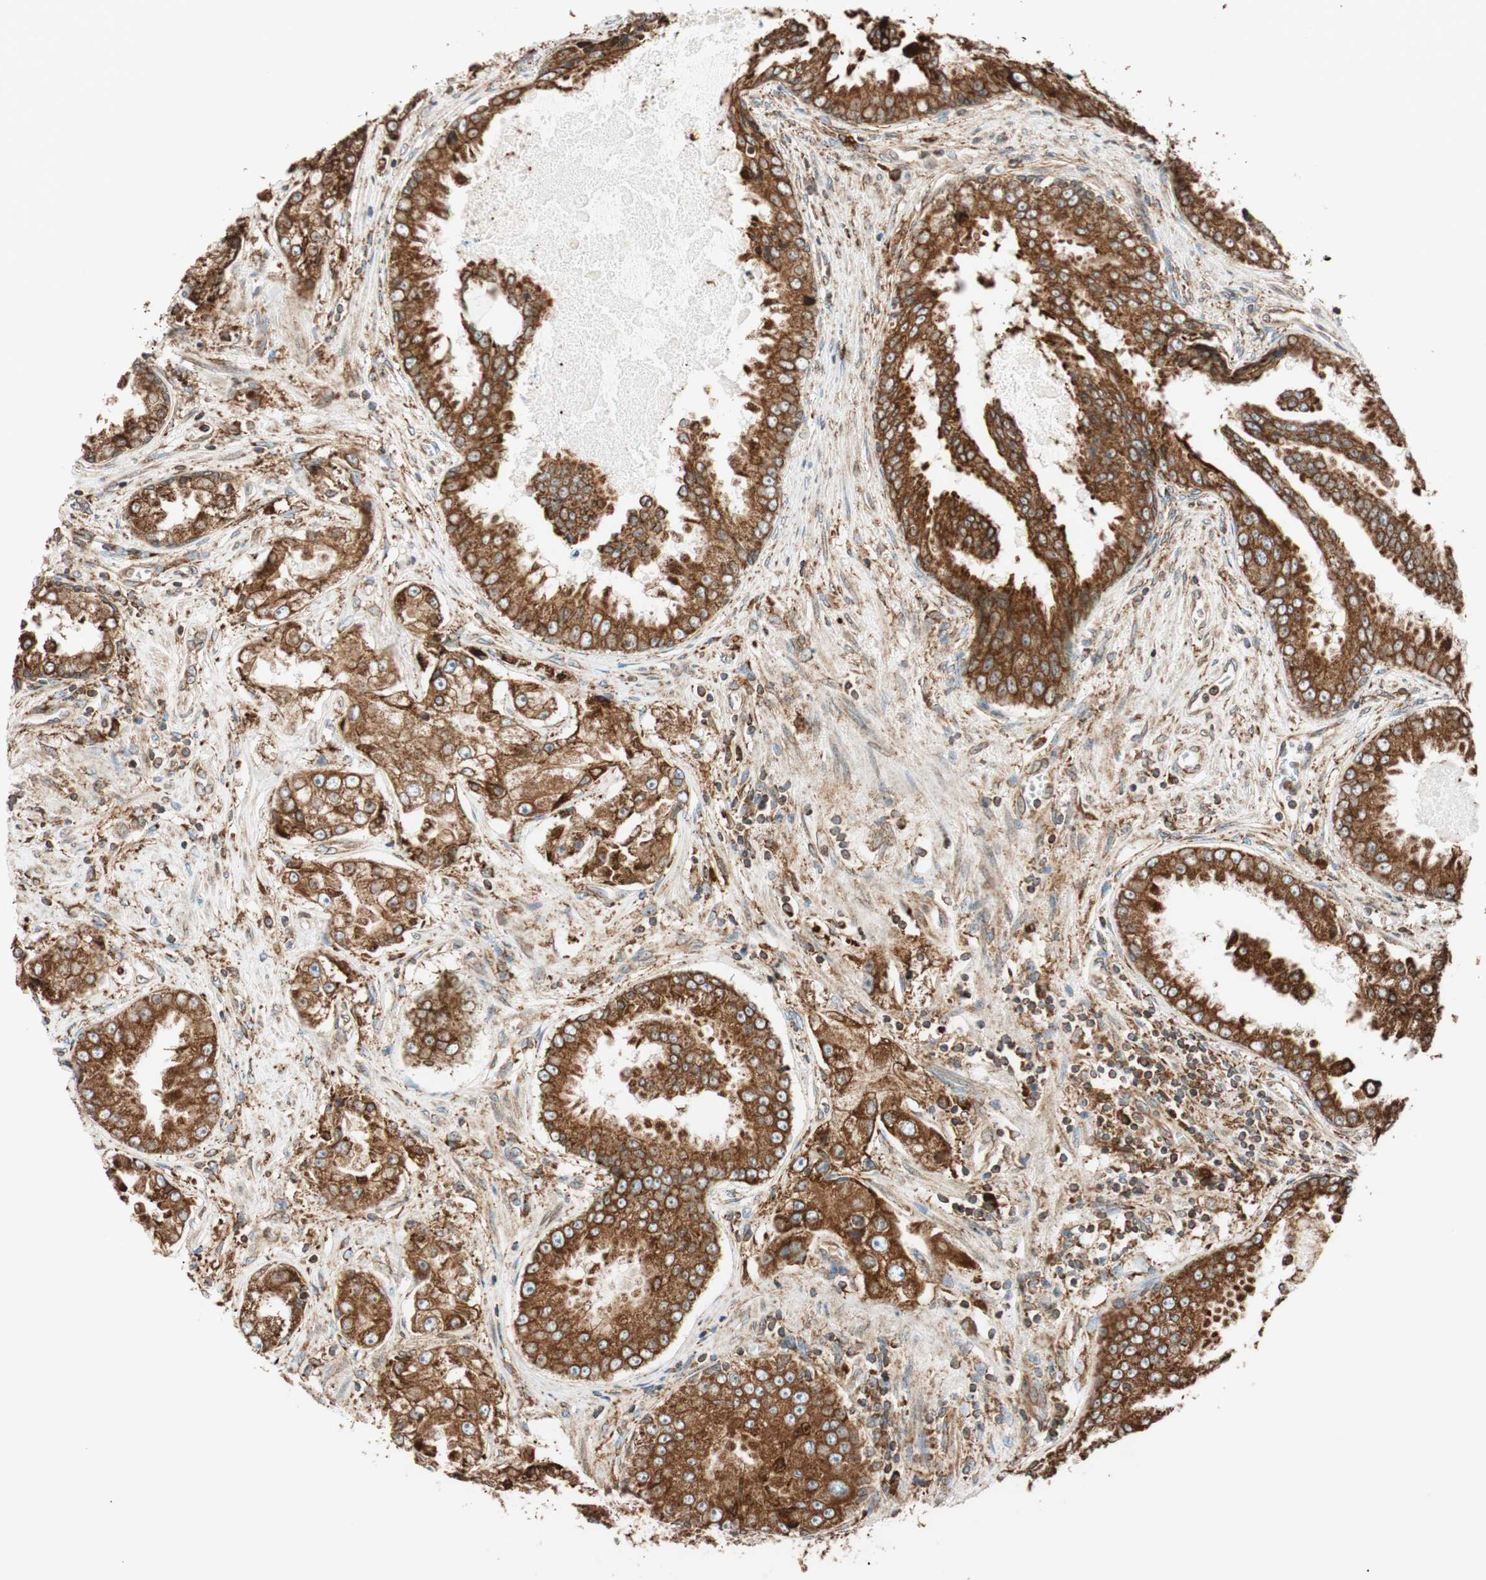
{"staining": {"intensity": "strong", "quantity": ">75%", "location": "cytoplasmic/membranous"}, "tissue": "prostate cancer", "cell_type": "Tumor cells", "image_type": "cancer", "snomed": [{"axis": "morphology", "description": "Adenocarcinoma, High grade"}, {"axis": "topography", "description": "Prostate"}], "caption": "Prostate adenocarcinoma (high-grade) stained for a protein demonstrates strong cytoplasmic/membranous positivity in tumor cells.", "gene": "PRKCSH", "patient": {"sex": "male", "age": 73}}